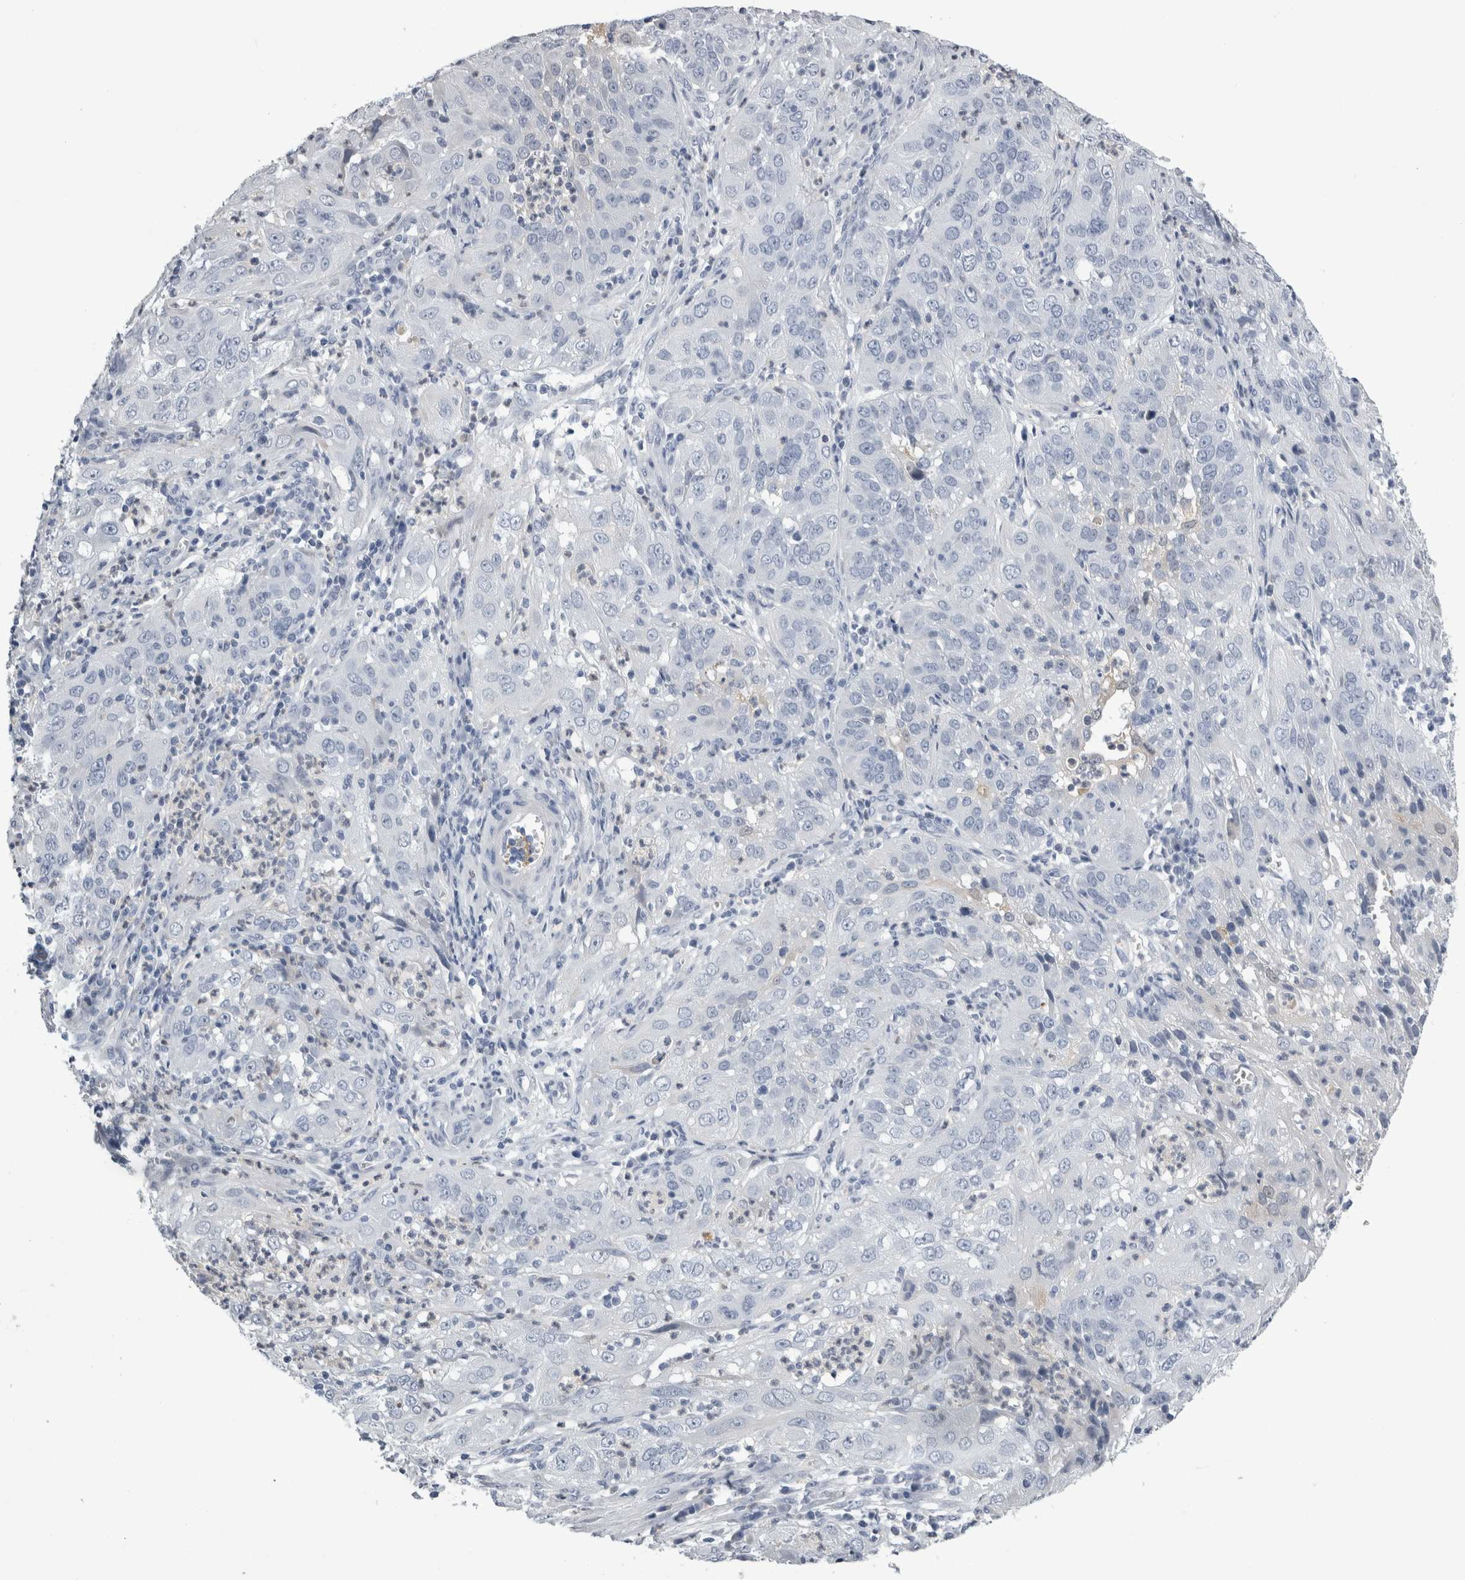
{"staining": {"intensity": "negative", "quantity": "none", "location": "none"}, "tissue": "cervical cancer", "cell_type": "Tumor cells", "image_type": "cancer", "snomed": [{"axis": "morphology", "description": "Squamous cell carcinoma, NOS"}, {"axis": "topography", "description": "Cervix"}], "caption": "The image reveals no staining of tumor cells in cervical squamous cell carcinoma.", "gene": "ALDH8A1", "patient": {"sex": "female", "age": 32}}